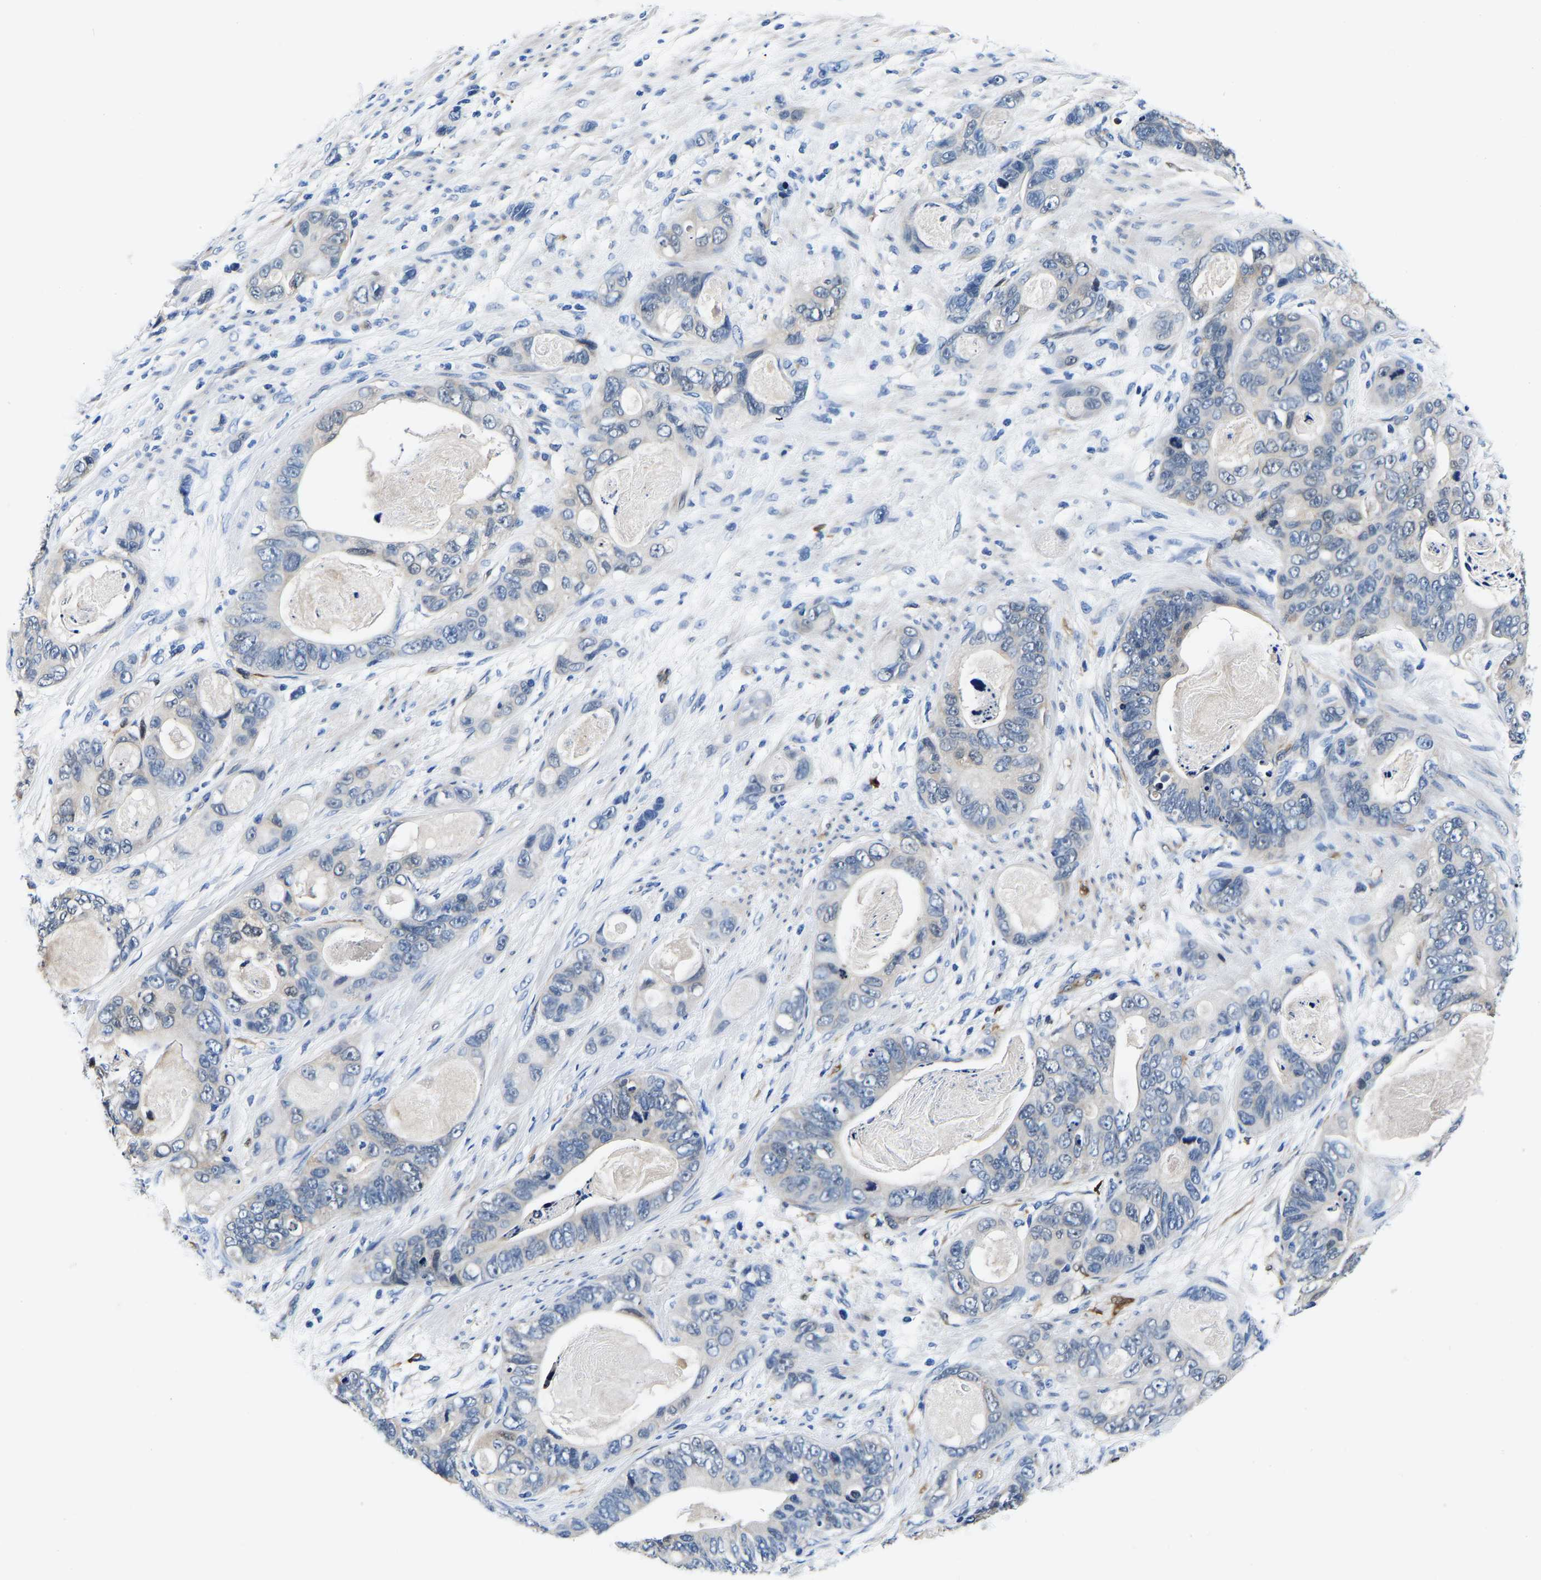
{"staining": {"intensity": "negative", "quantity": "none", "location": "none"}, "tissue": "stomach cancer", "cell_type": "Tumor cells", "image_type": "cancer", "snomed": [{"axis": "morphology", "description": "Normal tissue, NOS"}, {"axis": "morphology", "description": "Adenocarcinoma, NOS"}, {"axis": "topography", "description": "Stomach"}], "caption": "This is a micrograph of immunohistochemistry (IHC) staining of adenocarcinoma (stomach), which shows no expression in tumor cells. The staining is performed using DAB (3,3'-diaminobenzidine) brown chromogen with nuclei counter-stained in using hematoxylin.", "gene": "S100A13", "patient": {"sex": "female", "age": 89}}